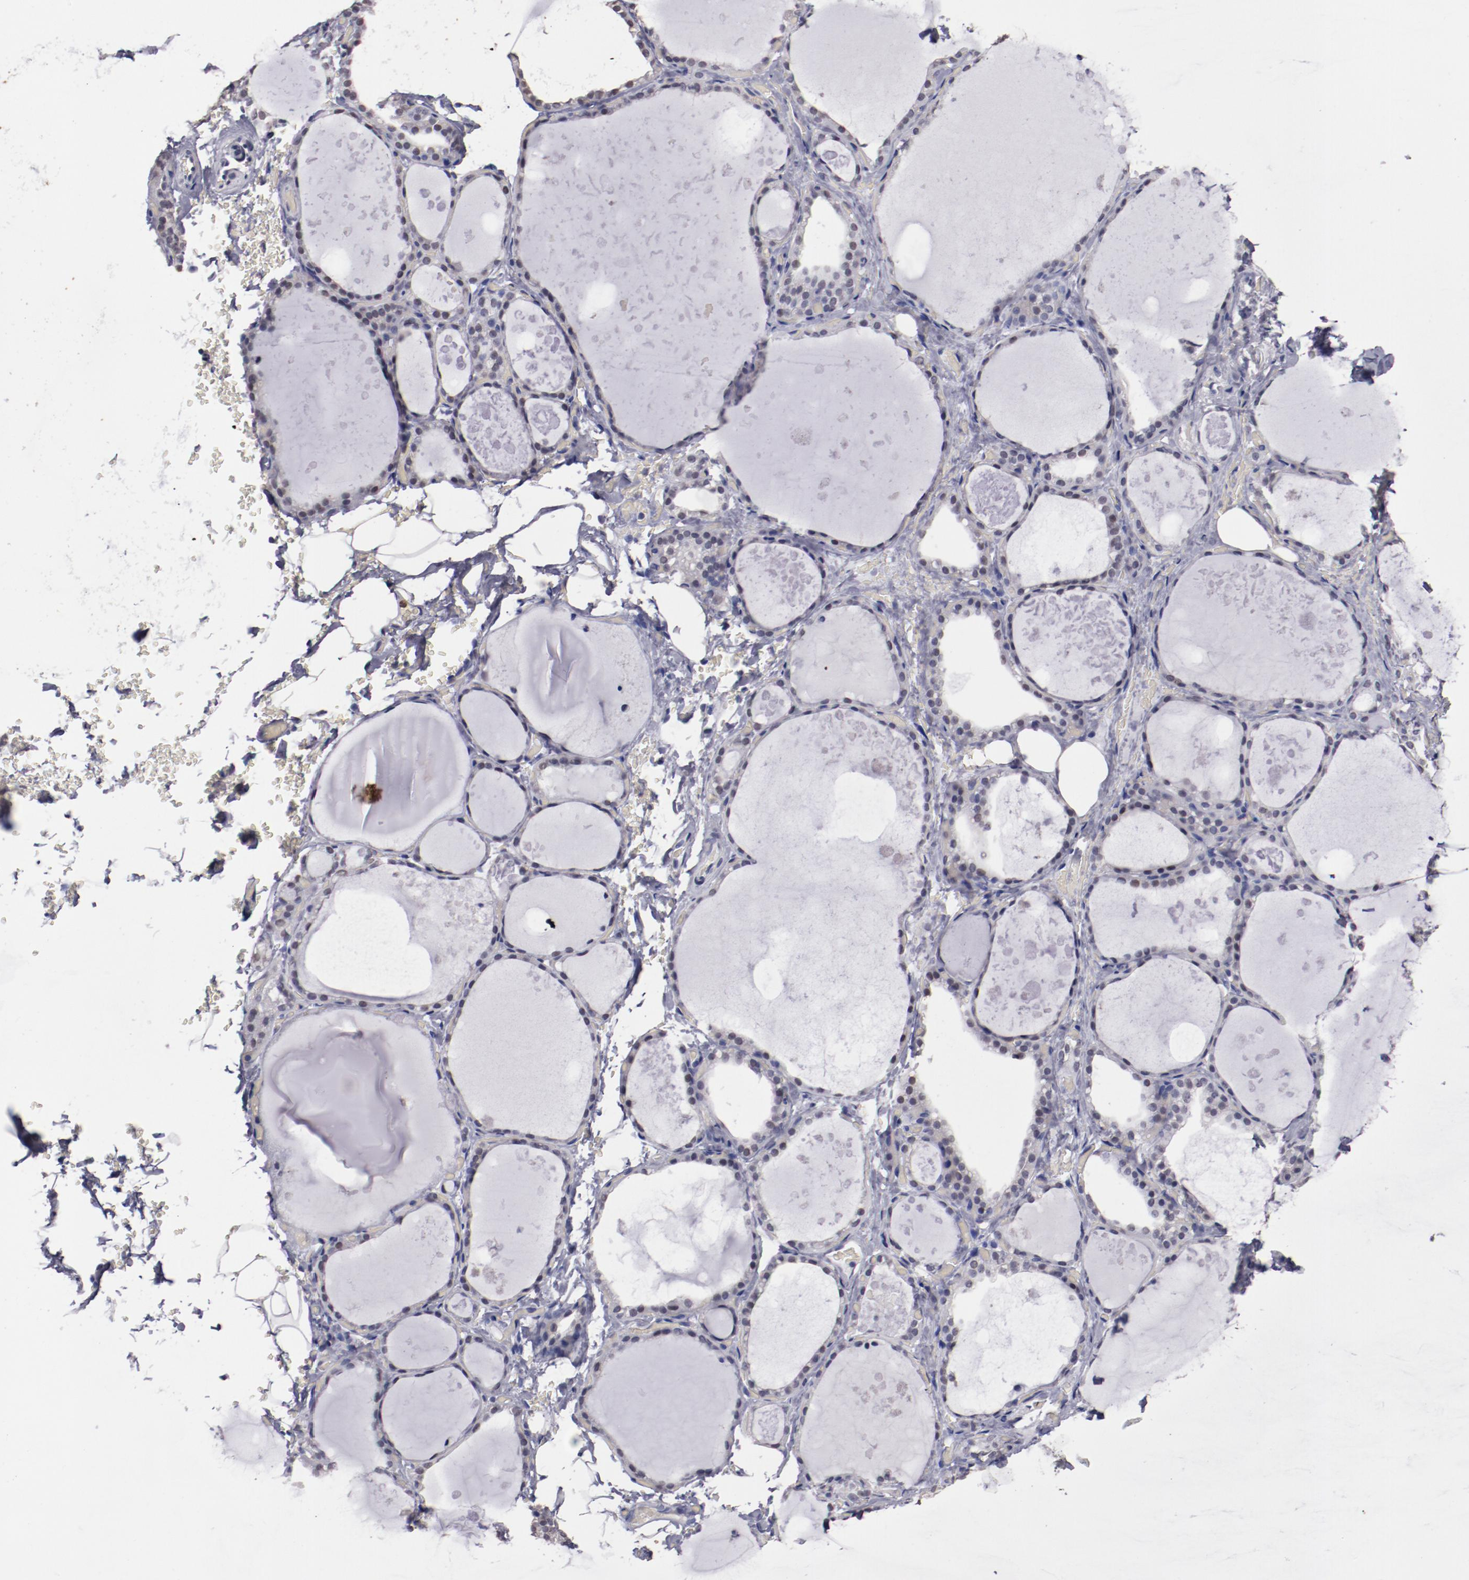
{"staining": {"intensity": "moderate", "quantity": "<25%", "location": "nuclear"}, "tissue": "thyroid gland", "cell_type": "Glandular cells", "image_type": "normal", "snomed": [{"axis": "morphology", "description": "Normal tissue, NOS"}, {"axis": "topography", "description": "Thyroid gland"}], "caption": "IHC photomicrograph of unremarkable thyroid gland stained for a protein (brown), which displays low levels of moderate nuclear staining in approximately <25% of glandular cells.", "gene": "IRF4", "patient": {"sex": "male", "age": 61}}